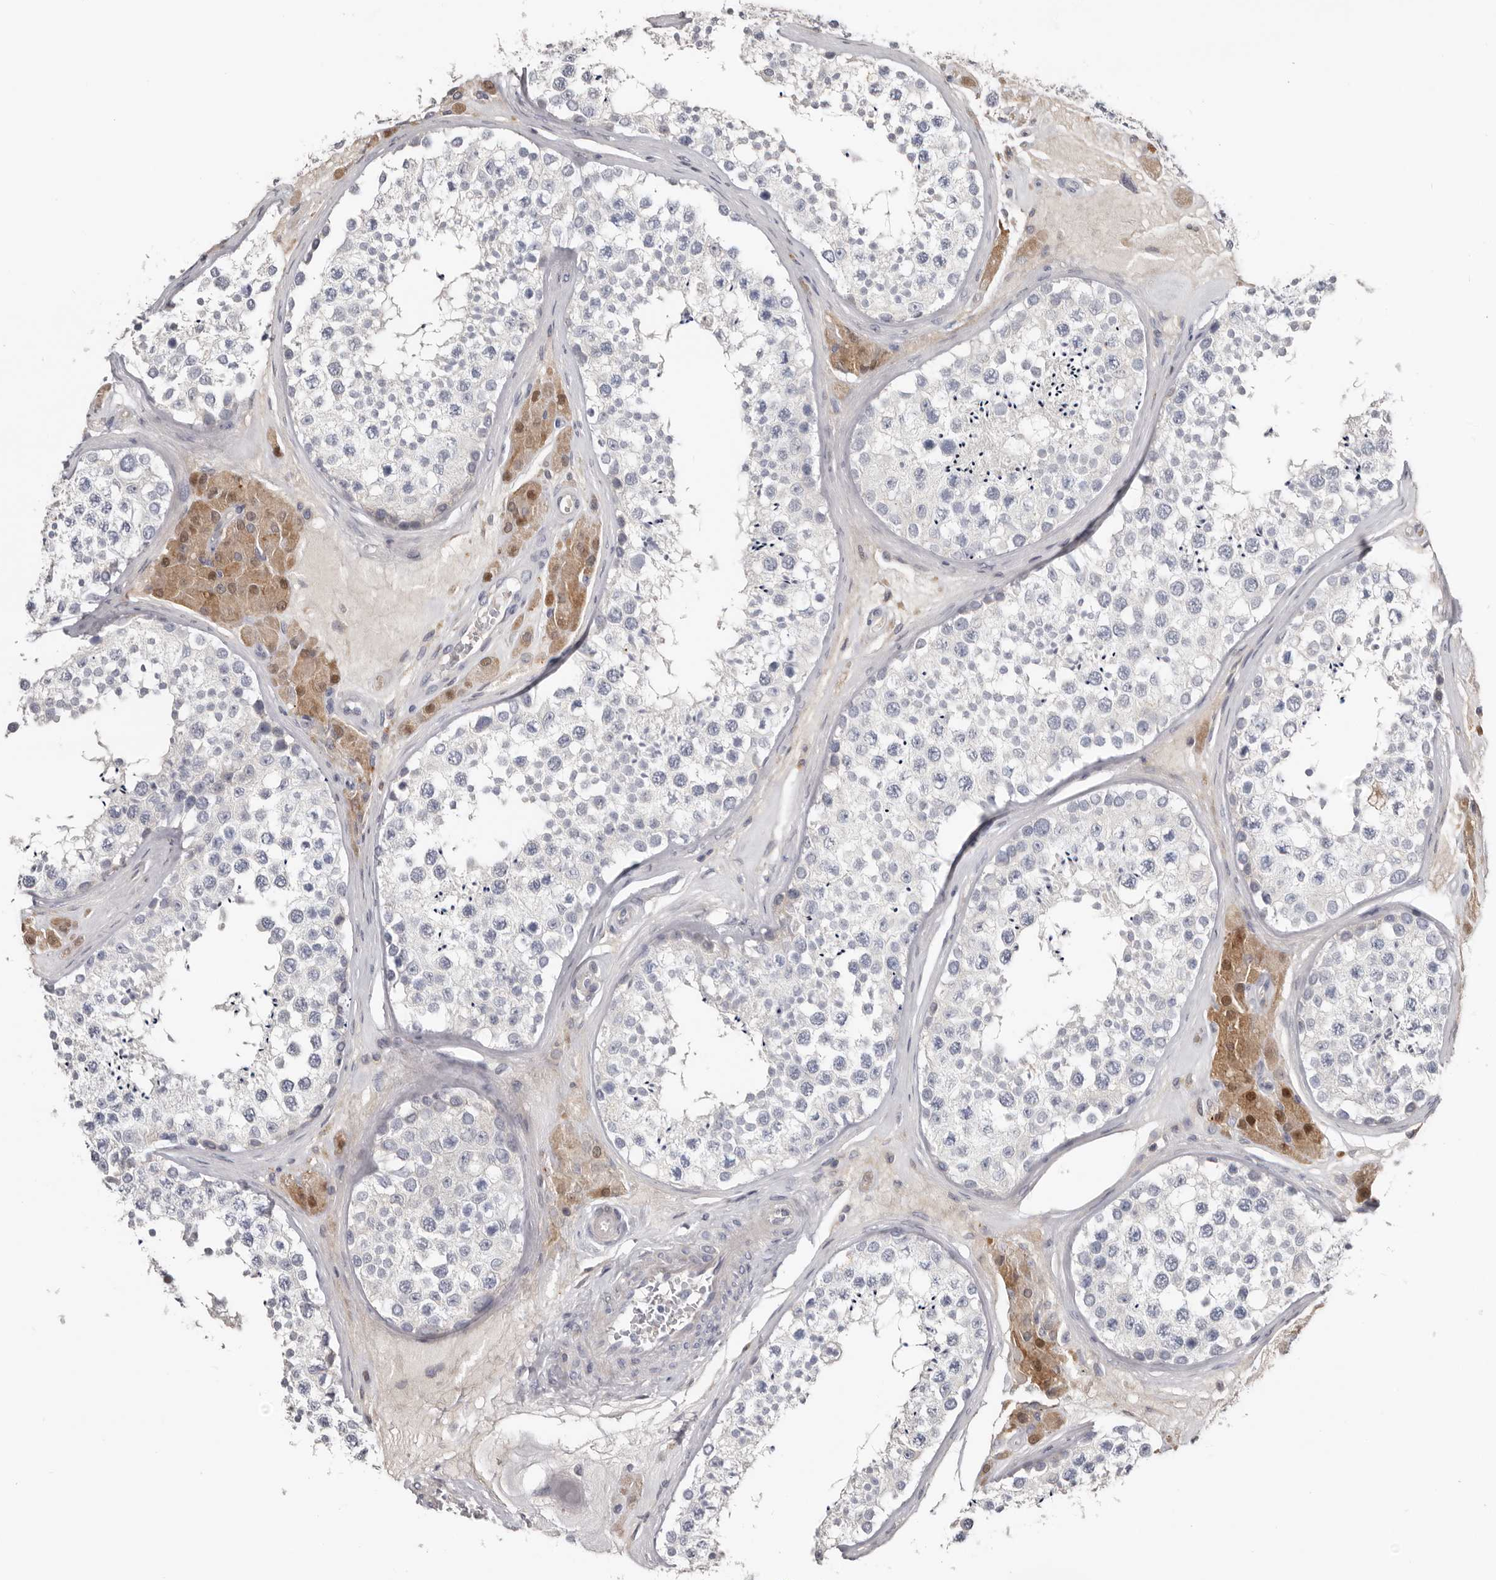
{"staining": {"intensity": "negative", "quantity": "none", "location": "none"}, "tissue": "testis", "cell_type": "Cells in seminiferous ducts", "image_type": "normal", "snomed": [{"axis": "morphology", "description": "Normal tissue, NOS"}, {"axis": "topography", "description": "Testis"}], "caption": "Image shows no protein positivity in cells in seminiferous ducts of normal testis. (DAB immunohistochemistry (IHC) visualized using brightfield microscopy, high magnification).", "gene": "FABP7", "patient": {"sex": "male", "age": 46}}